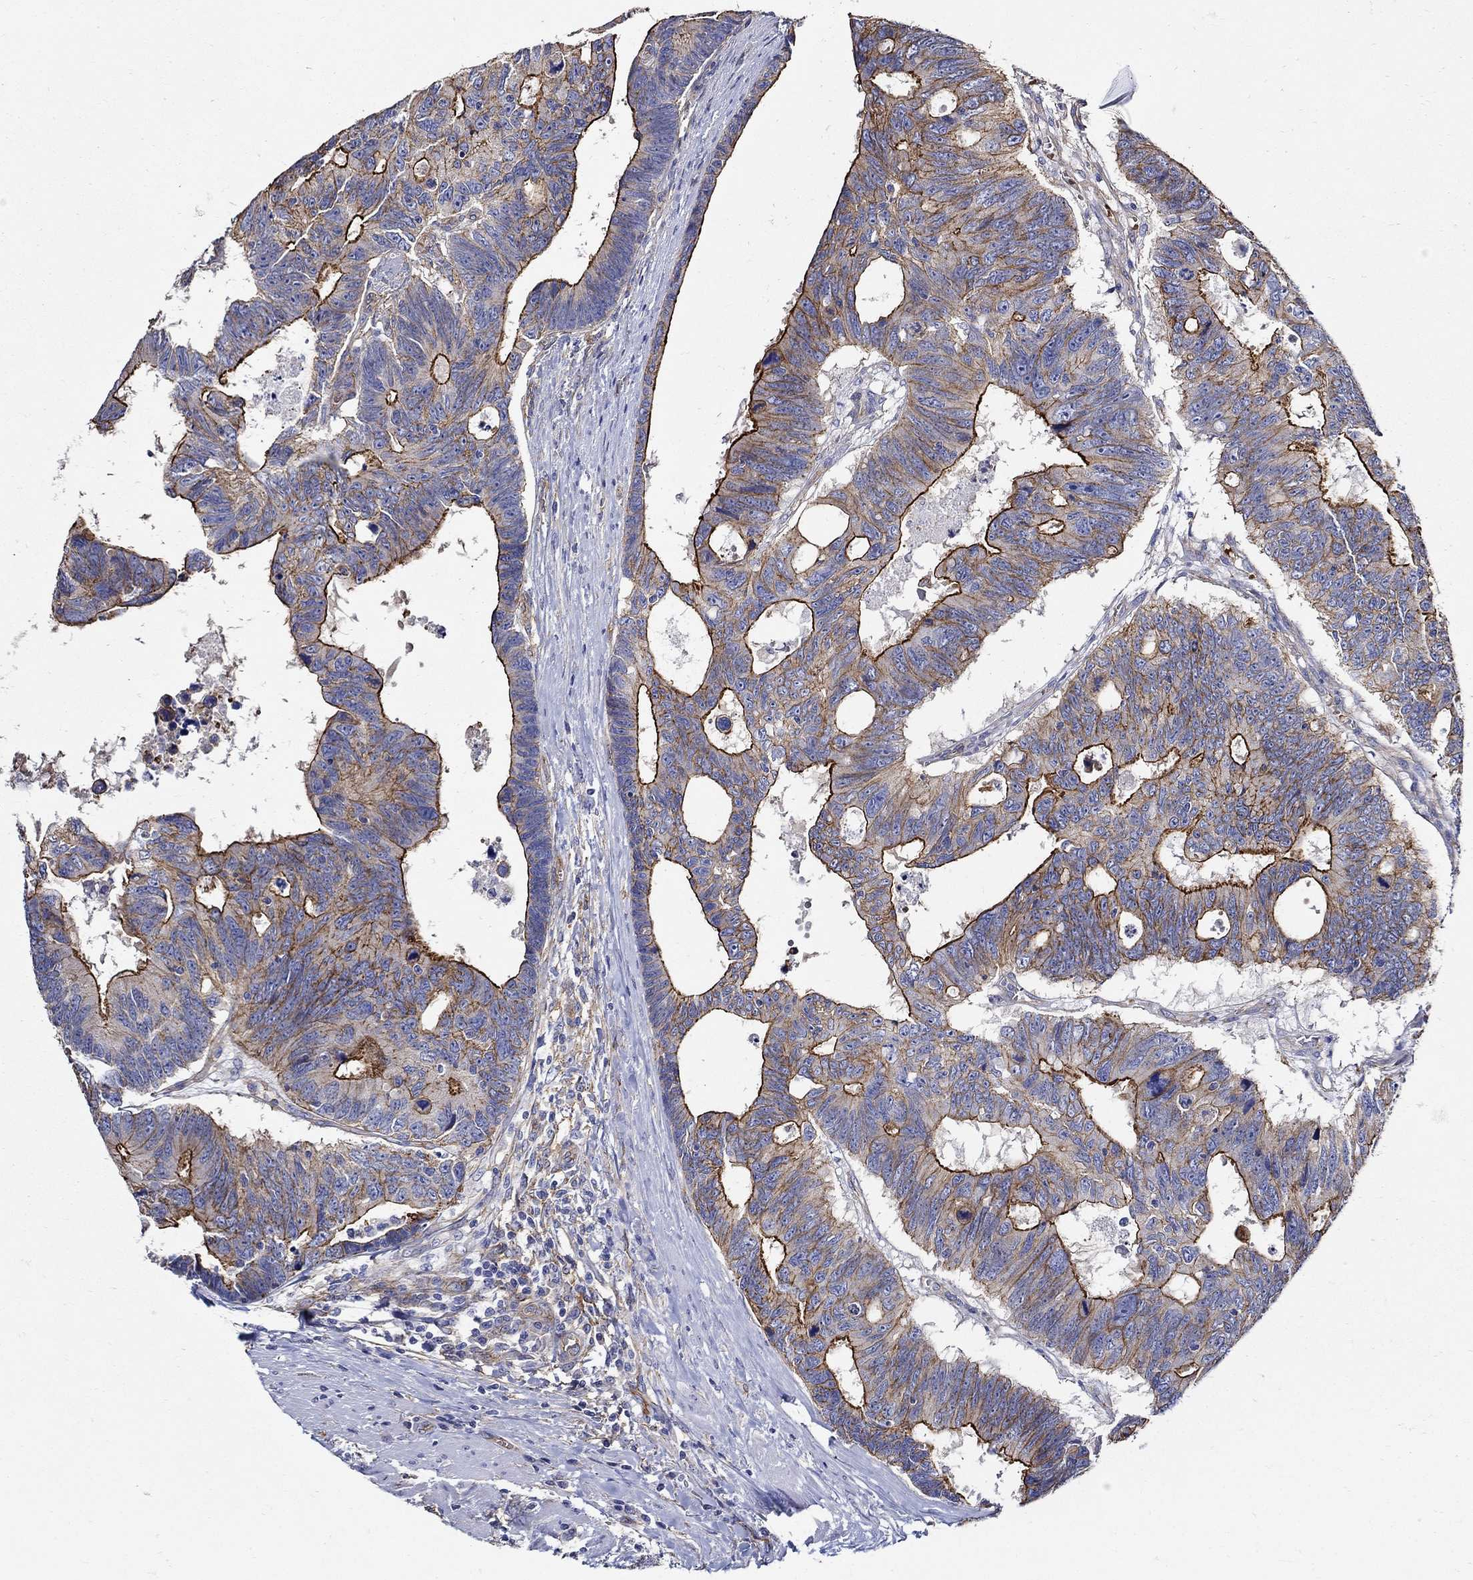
{"staining": {"intensity": "strong", "quantity": ">75%", "location": "cytoplasmic/membranous"}, "tissue": "colorectal cancer", "cell_type": "Tumor cells", "image_type": "cancer", "snomed": [{"axis": "morphology", "description": "Adenocarcinoma, NOS"}, {"axis": "topography", "description": "Colon"}], "caption": "Adenocarcinoma (colorectal) stained with a protein marker displays strong staining in tumor cells.", "gene": "APBB3", "patient": {"sex": "female", "age": 77}}